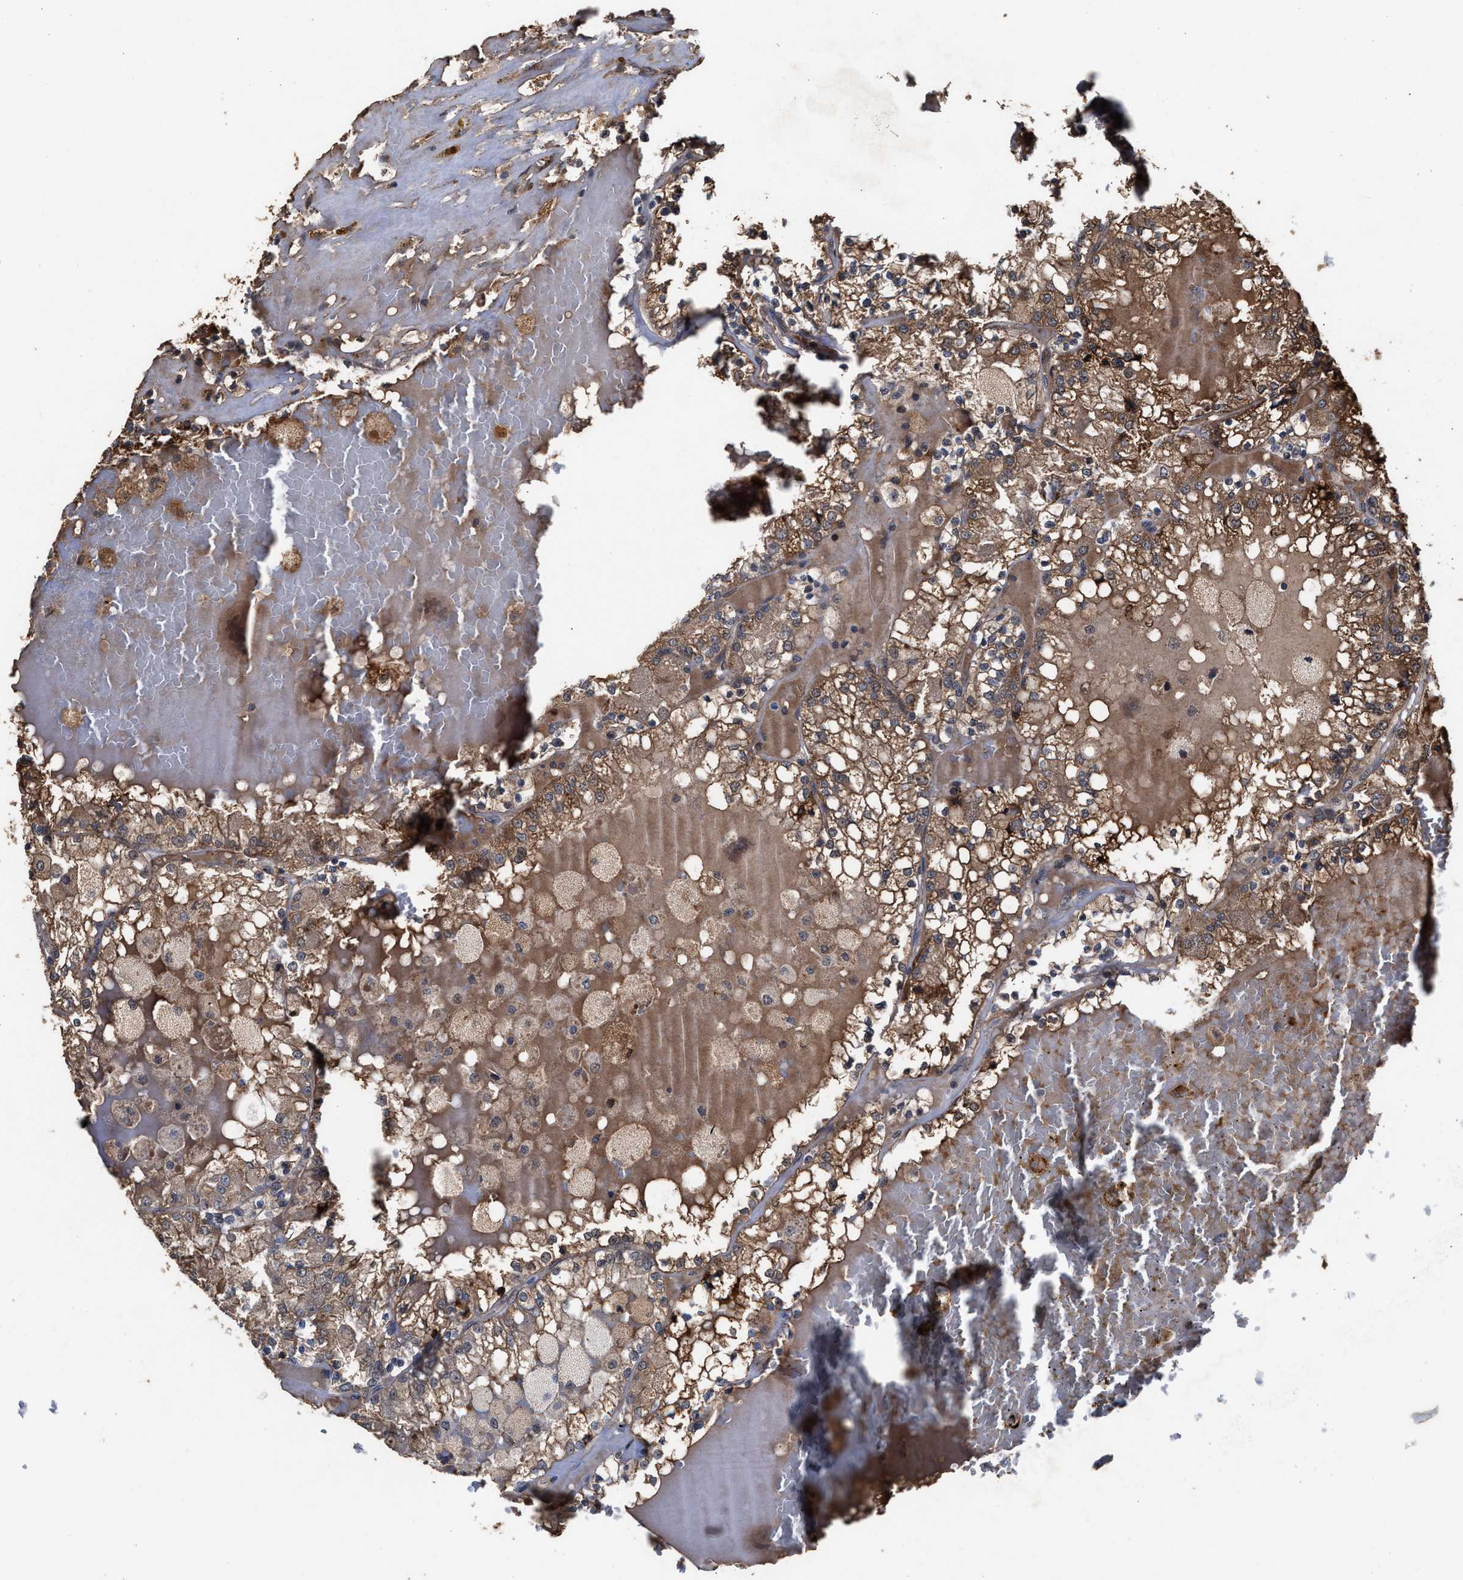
{"staining": {"intensity": "moderate", "quantity": ">75%", "location": "cytoplasmic/membranous"}, "tissue": "renal cancer", "cell_type": "Tumor cells", "image_type": "cancer", "snomed": [{"axis": "morphology", "description": "Adenocarcinoma, NOS"}, {"axis": "topography", "description": "Kidney"}], "caption": "Renal cancer (adenocarcinoma) was stained to show a protein in brown. There is medium levels of moderate cytoplasmic/membranous staining in approximately >75% of tumor cells.", "gene": "ZNHIT6", "patient": {"sex": "female", "age": 56}}